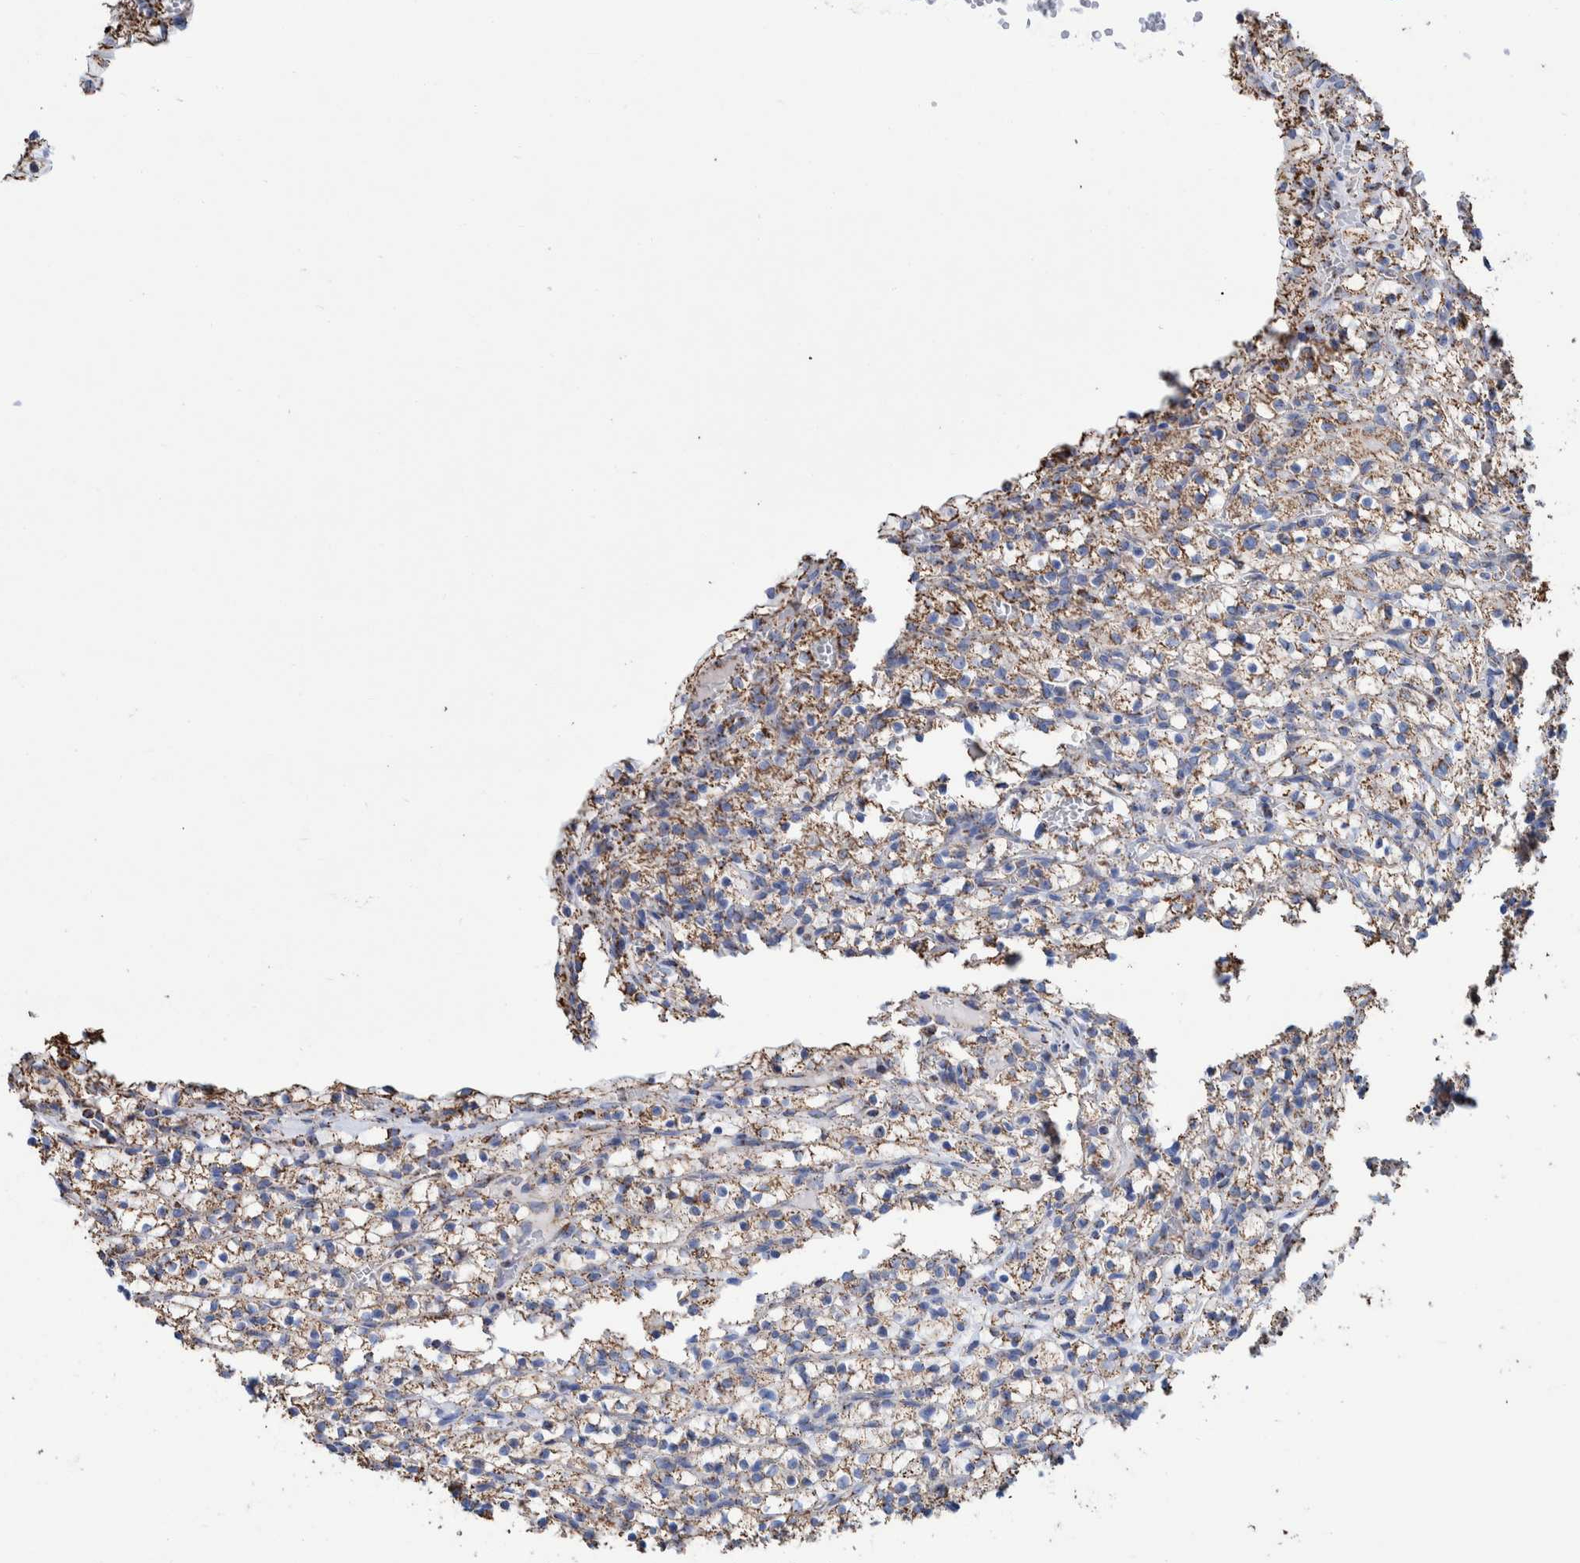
{"staining": {"intensity": "moderate", "quantity": ">75%", "location": "cytoplasmic/membranous"}, "tissue": "renal cancer", "cell_type": "Tumor cells", "image_type": "cancer", "snomed": [{"axis": "morphology", "description": "Adenocarcinoma, NOS"}, {"axis": "topography", "description": "Kidney"}], "caption": "Brown immunohistochemical staining in human renal adenocarcinoma reveals moderate cytoplasmic/membranous staining in about >75% of tumor cells.", "gene": "VPS26C", "patient": {"sex": "female", "age": 57}}